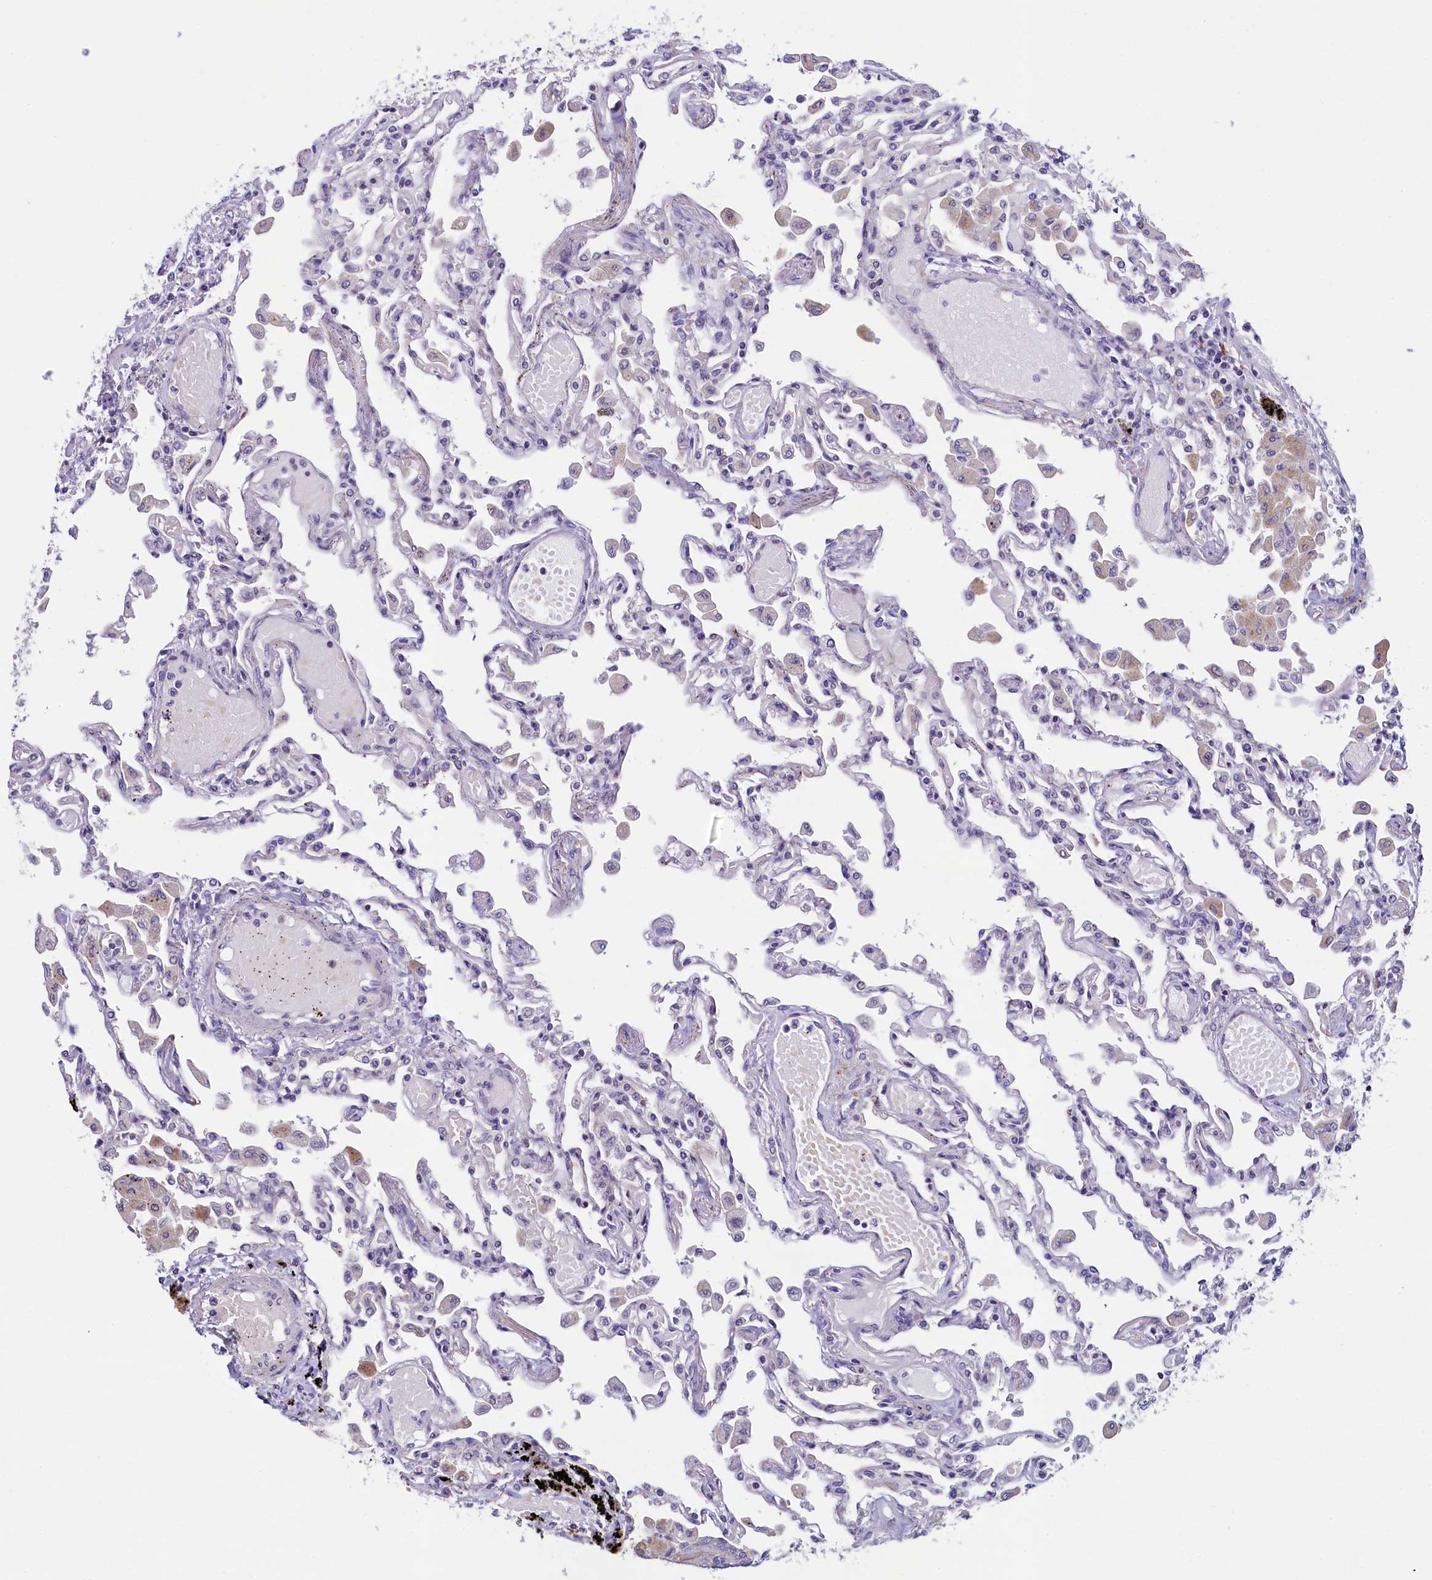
{"staining": {"intensity": "negative", "quantity": "none", "location": "none"}, "tissue": "lung", "cell_type": "Alveolar cells", "image_type": "normal", "snomed": [{"axis": "morphology", "description": "Normal tissue, NOS"}, {"axis": "topography", "description": "Bronchus"}, {"axis": "topography", "description": "Lung"}], "caption": "IHC photomicrograph of benign human lung stained for a protein (brown), which demonstrates no expression in alveolar cells. (Stains: DAB (3,3'-diaminobenzidine) immunohistochemistry with hematoxylin counter stain, Microscopy: brightfield microscopy at high magnification).", "gene": "KRBOX5", "patient": {"sex": "female", "age": 49}}